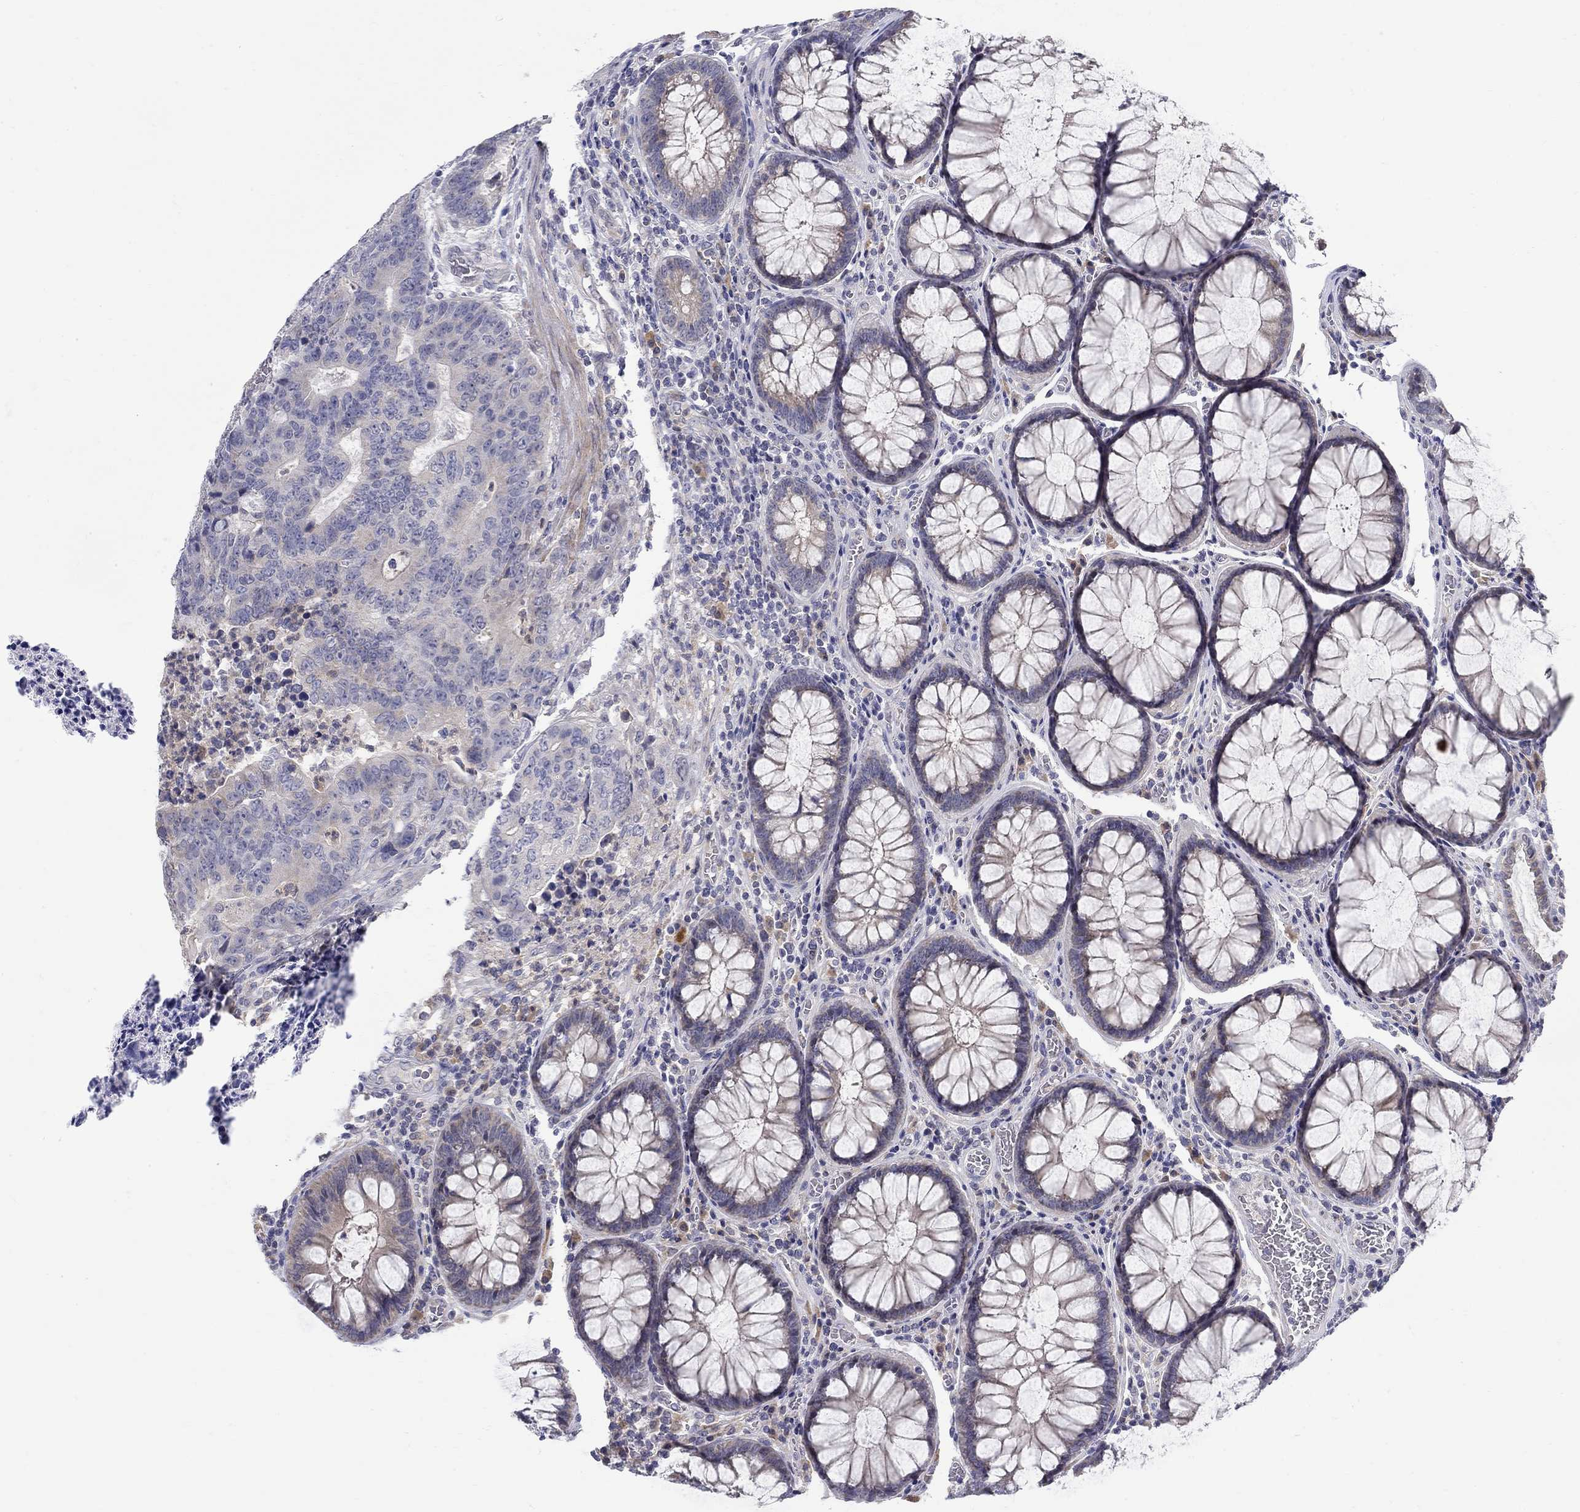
{"staining": {"intensity": "negative", "quantity": "none", "location": "none"}, "tissue": "colorectal cancer", "cell_type": "Tumor cells", "image_type": "cancer", "snomed": [{"axis": "morphology", "description": "Adenocarcinoma, NOS"}, {"axis": "topography", "description": "Colon"}], "caption": "Immunohistochemistry of colorectal cancer (adenocarcinoma) exhibits no positivity in tumor cells.", "gene": "ABCA4", "patient": {"sex": "female", "age": 48}}